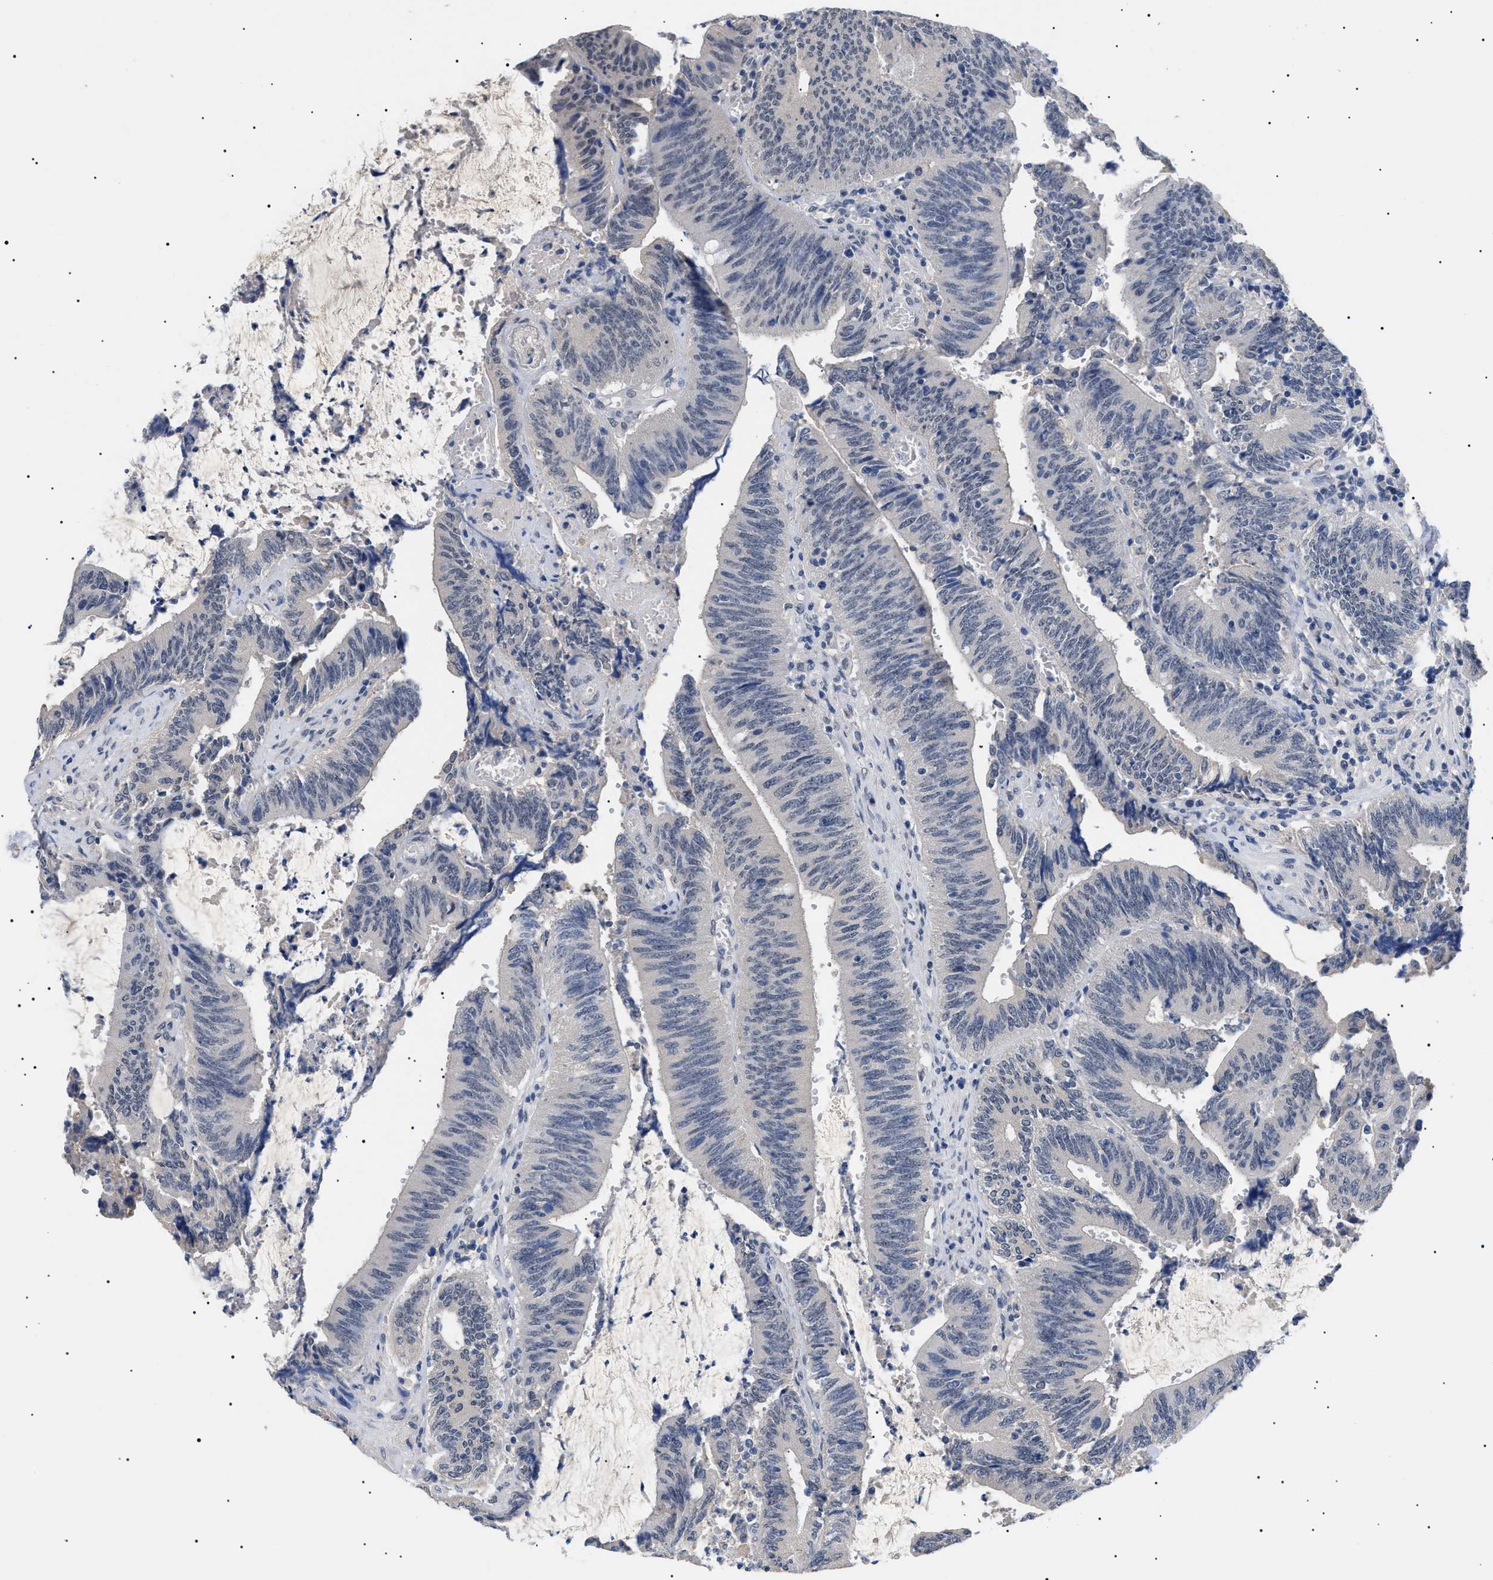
{"staining": {"intensity": "negative", "quantity": "none", "location": "none"}, "tissue": "colorectal cancer", "cell_type": "Tumor cells", "image_type": "cancer", "snomed": [{"axis": "morphology", "description": "Normal tissue, NOS"}, {"axis": "morphology", "description": "Adenocarcinoma, NOS"}, {"axis": "topography", "description": "Rectum"}], "caption": "IHC of colorectal adenocarcinoma demonstrates no expression in tumor cells.", "gene": "PRRT2", "patient": {"sex": "female", "age": 66}}